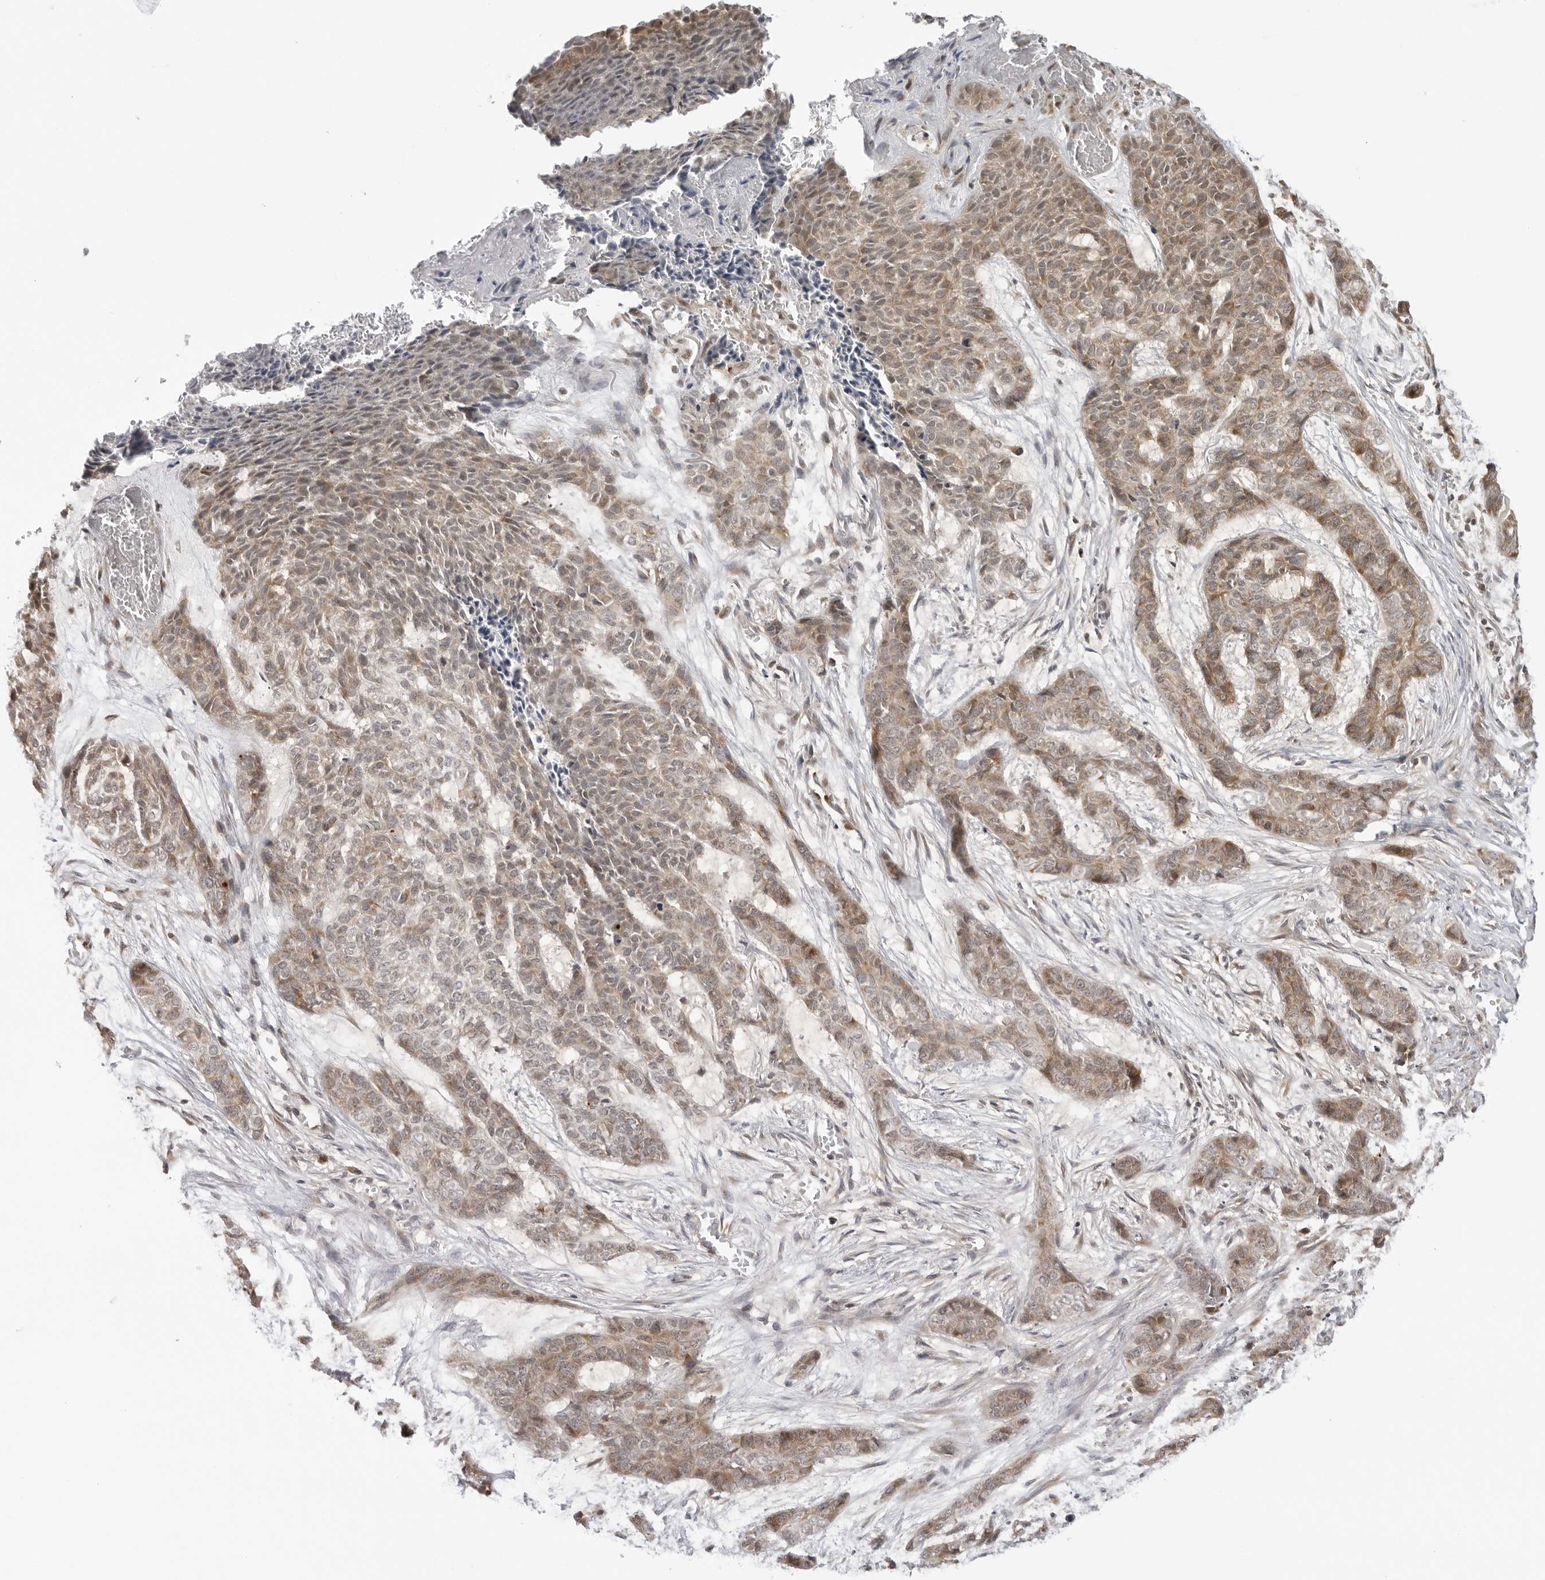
{"staining": {"intensity": "weak", "quantity": ">75%", "location": "cytoplasmic/membranous"}, "tissue": "skin cancer", "cell_type": "Tumor cells", "image_type": "cancer", "snomed": [{"axis": "morphology", "description": "Basal cell carcinoma"}, {"axis": "topography", "description": "Skin"}], "caption": "DAB (3,3'-diaminobenzidine) immunohistochemical staining of skin basal cell carcinoma reveals weak cytoplasmic/membranous protein staining in approximately >75% of tumor cells.", "gene": "PRRC2C", "patient": {"sex": "female", "age": 64}}